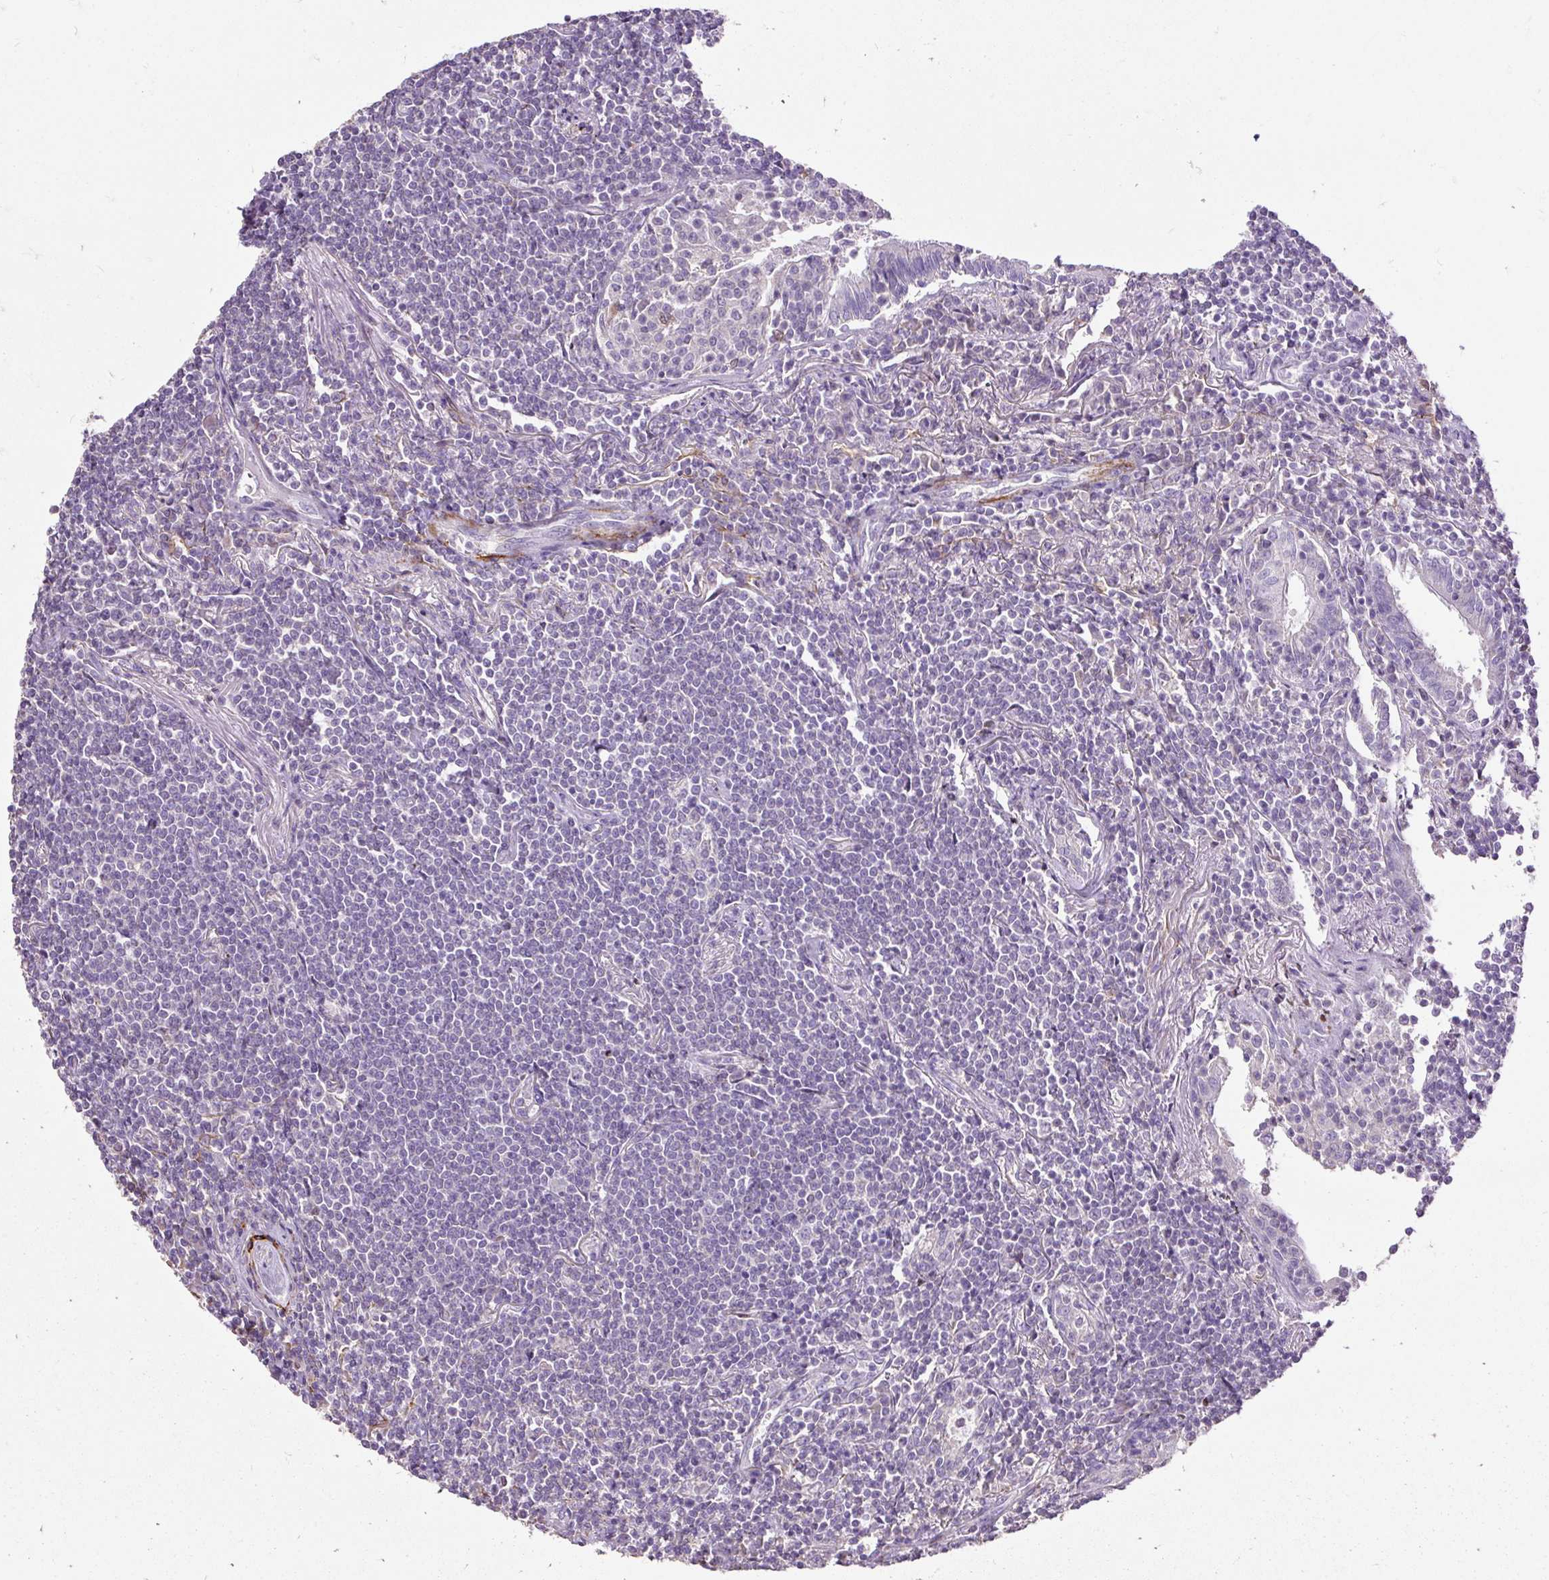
{"staining": {"intensity": "negative", "quantity": "none", "location": "none"}, "tissue": "lymphoma", "cell_type": "Tumor cells", "image_type": "cancer", "snomed": [{"axis": "morphology", "description": "Malignant lymphoma, non-Hodgkin's type, Low grade"}, {"axis": "topography", "description": "Lung"}], "caption": "This is an IHC image of human malignant lymphoma, non-Hodgkin's type (low-grade). There is no expression in tumor cells.", "gene": "GBX1", "patient": {"sex": "female", "age": 71}}